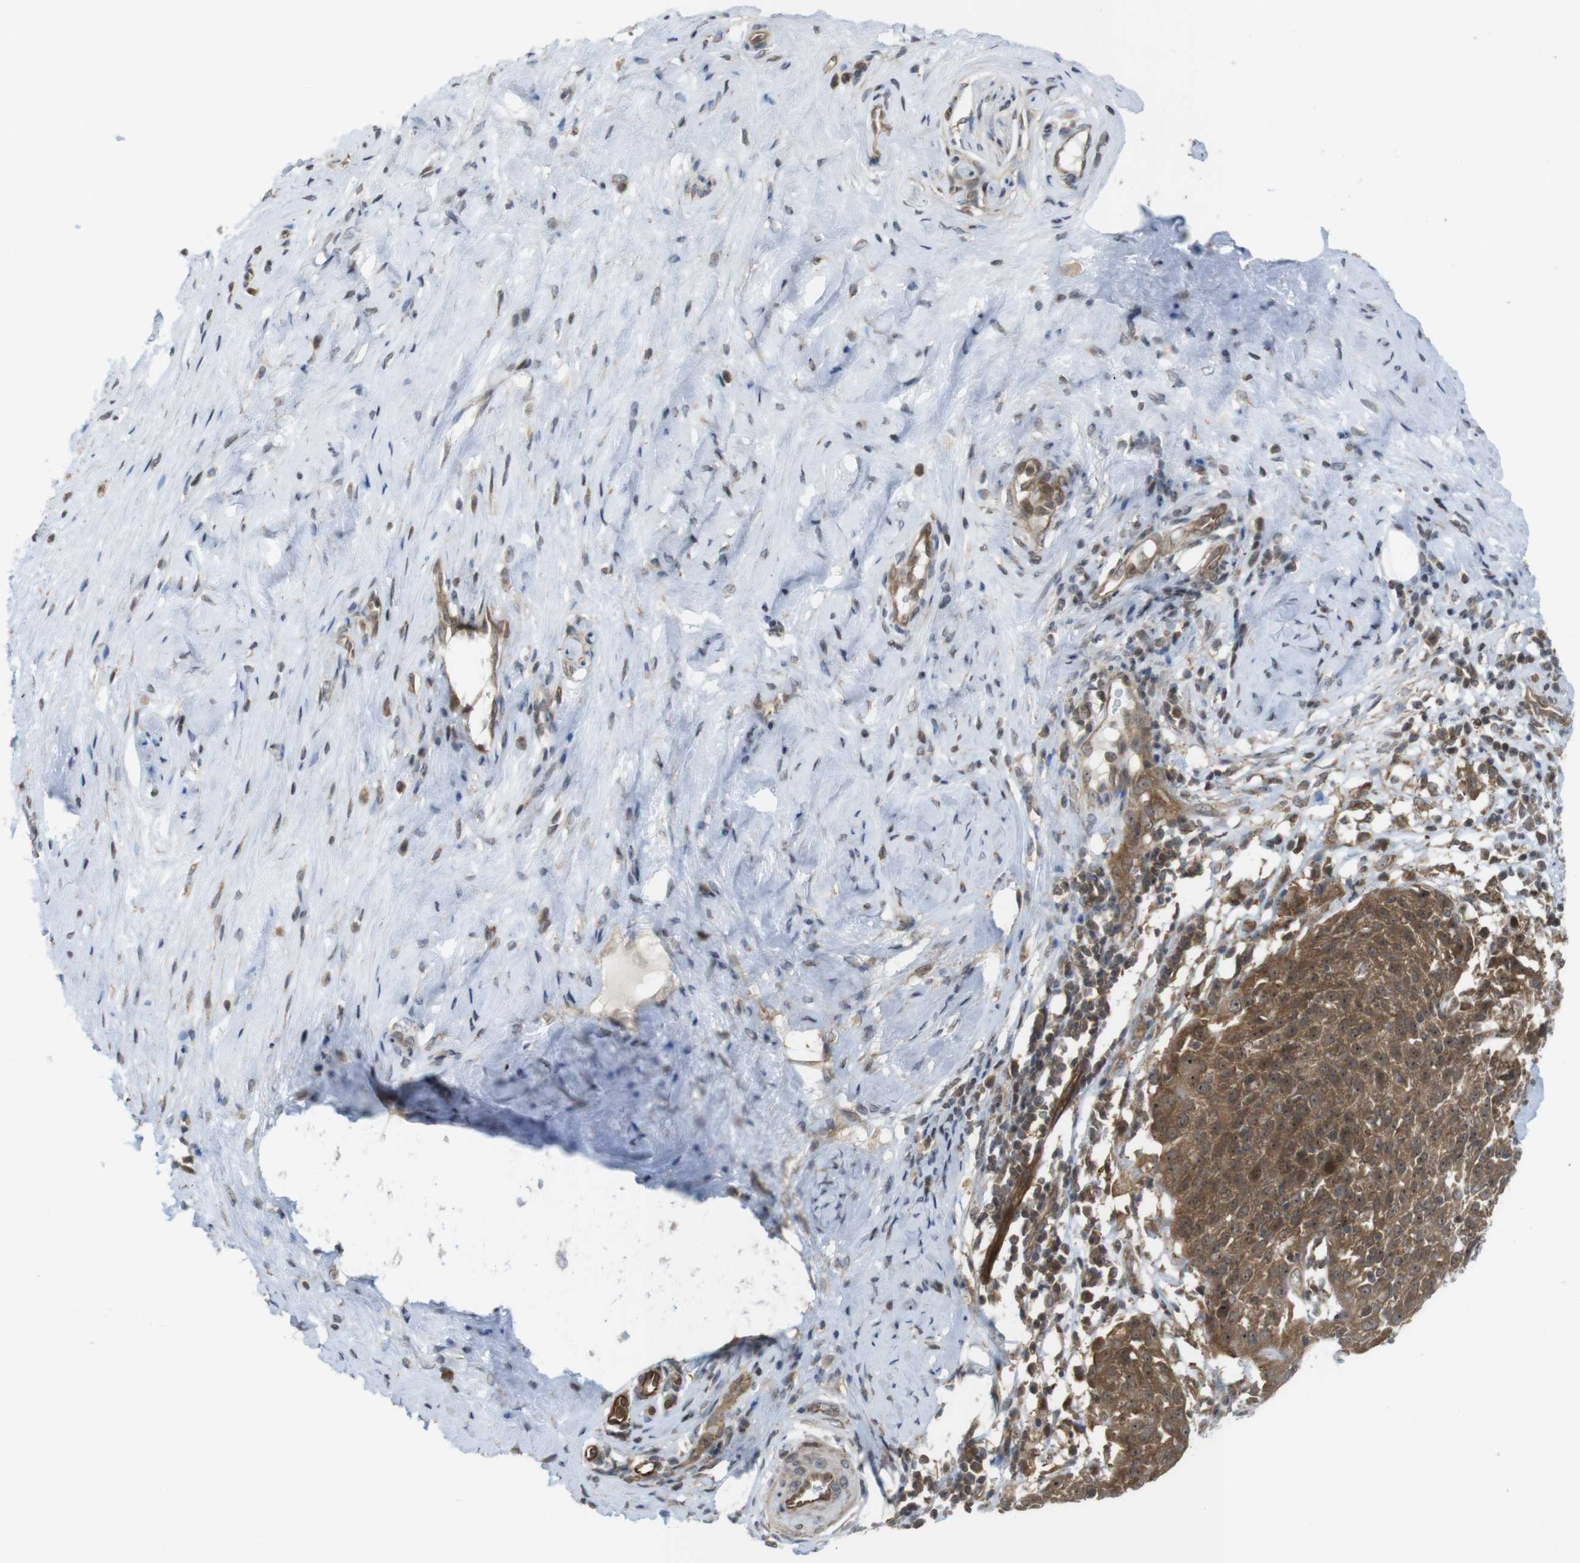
{"staining": {"intensity": "moderate", "quantity": ">75%", "location": "cytoplasmic/membranous,nuclear"}, "tissue": "cervical cancer", "cell_type": "Tumor cells", "image_type": "cancer", "snomed": [{"axis": "morphology", "description": "Squamous cell carcinoma, NOS"}, {"axis": "topography", "description": "Cervix"}], "caption": "A brown stain shows moderate cytoplasmic/membranous and nuclear expression of a protein in human squamous cell carcinoma (cervical) tumor cells.", "gene": "CC2D1A", "patient": {"sex": "female", "age": 51}}